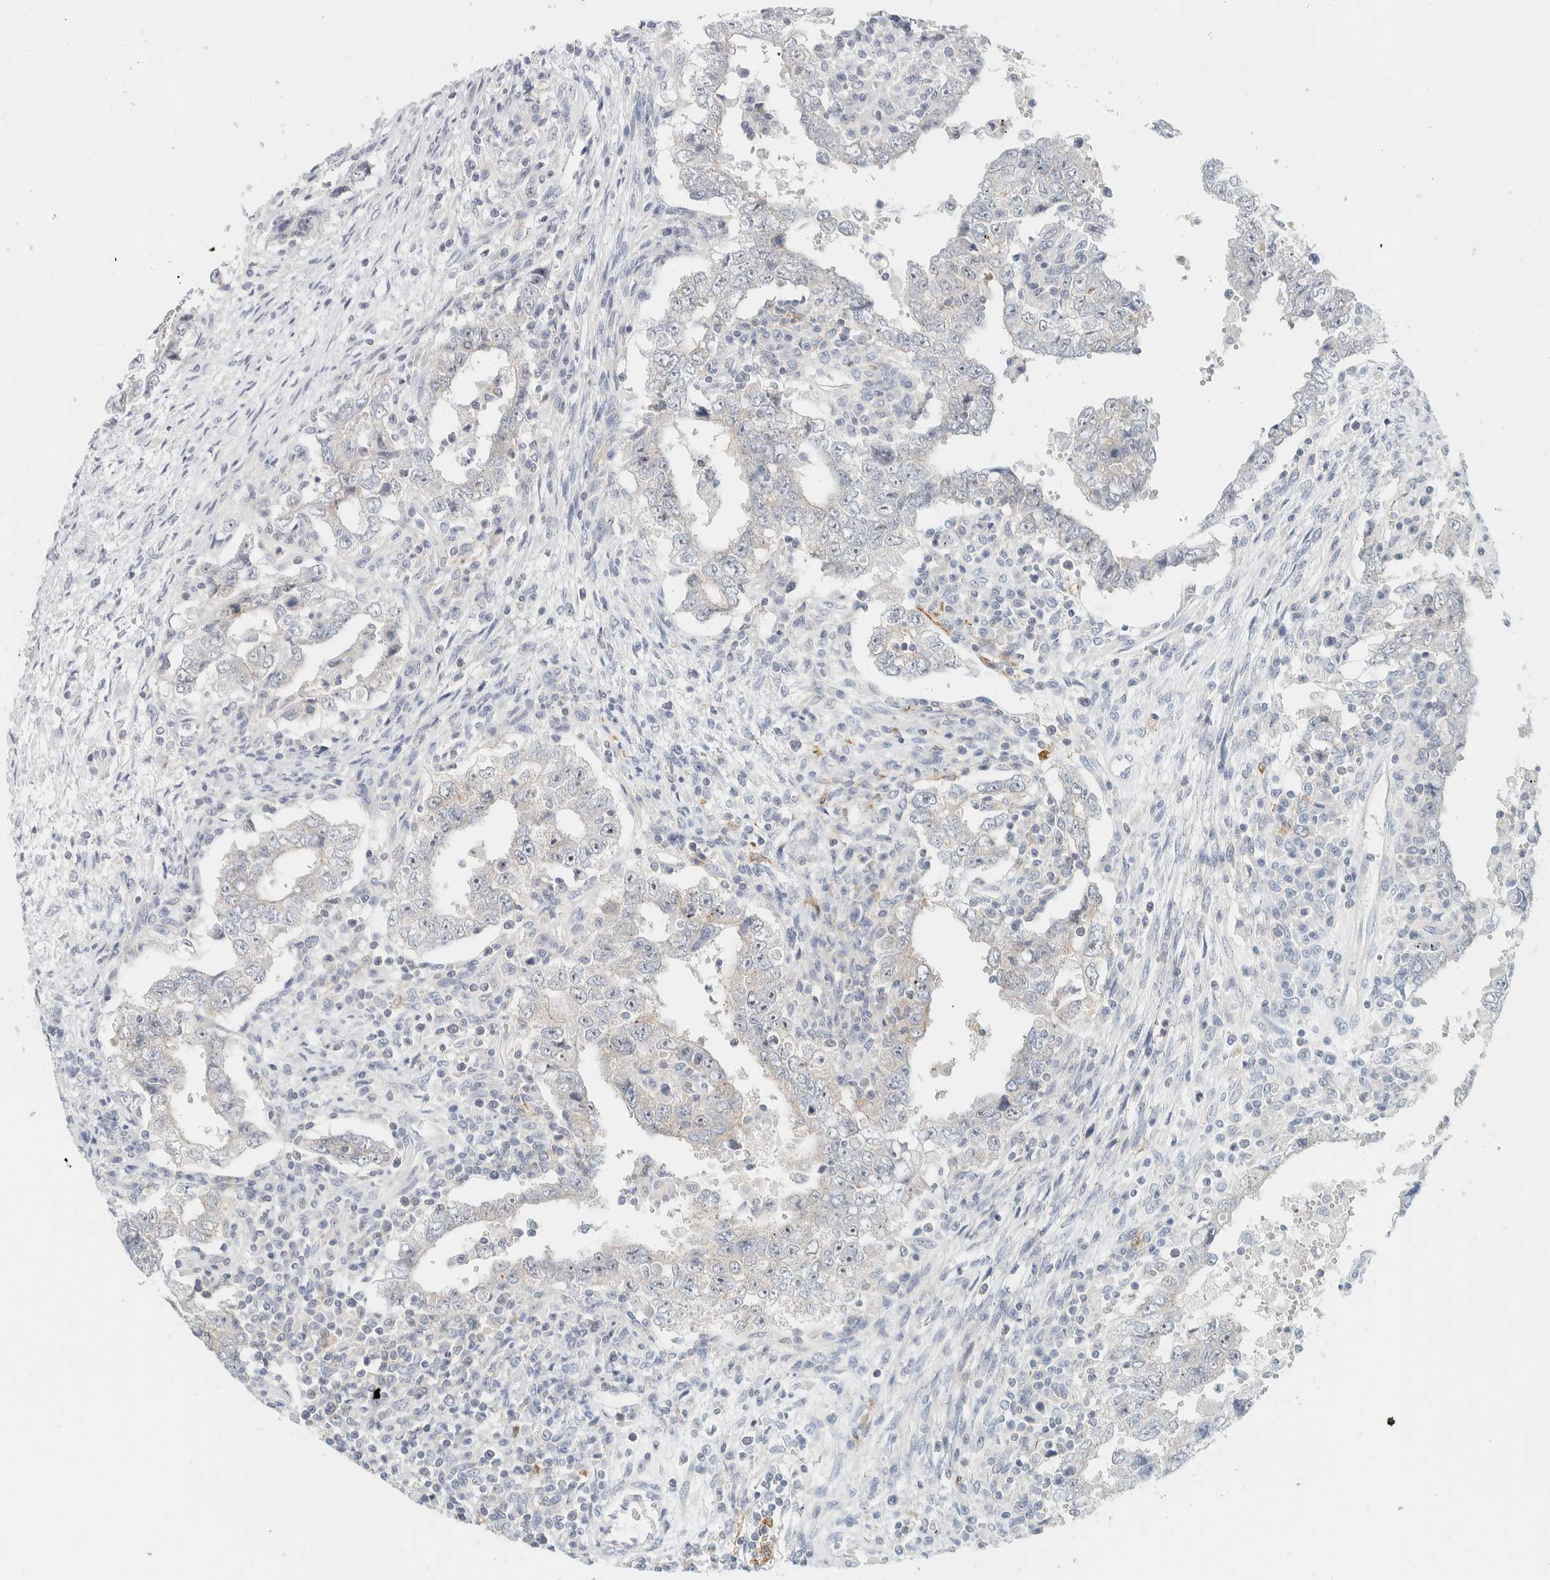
{"staining": {"intensity": "weak", "quantity": "<25%", "location": "nuclear"}, "tissue": "testis cancer", "cell_type": "Tumor cells", "image_type": "cancer", "snomed": [{"axis": "morphology", "description": "Carcinoma, Embryonal, NOS"}, {"axis": "topography", "description": "Testis"}], "caption": "Testis embryonal carcinoma stained for a protein using immunohistochemistry reveals no staining tumor cells.", "gene": "NDE1", "patient": {"sex": "male", "age": 26}}